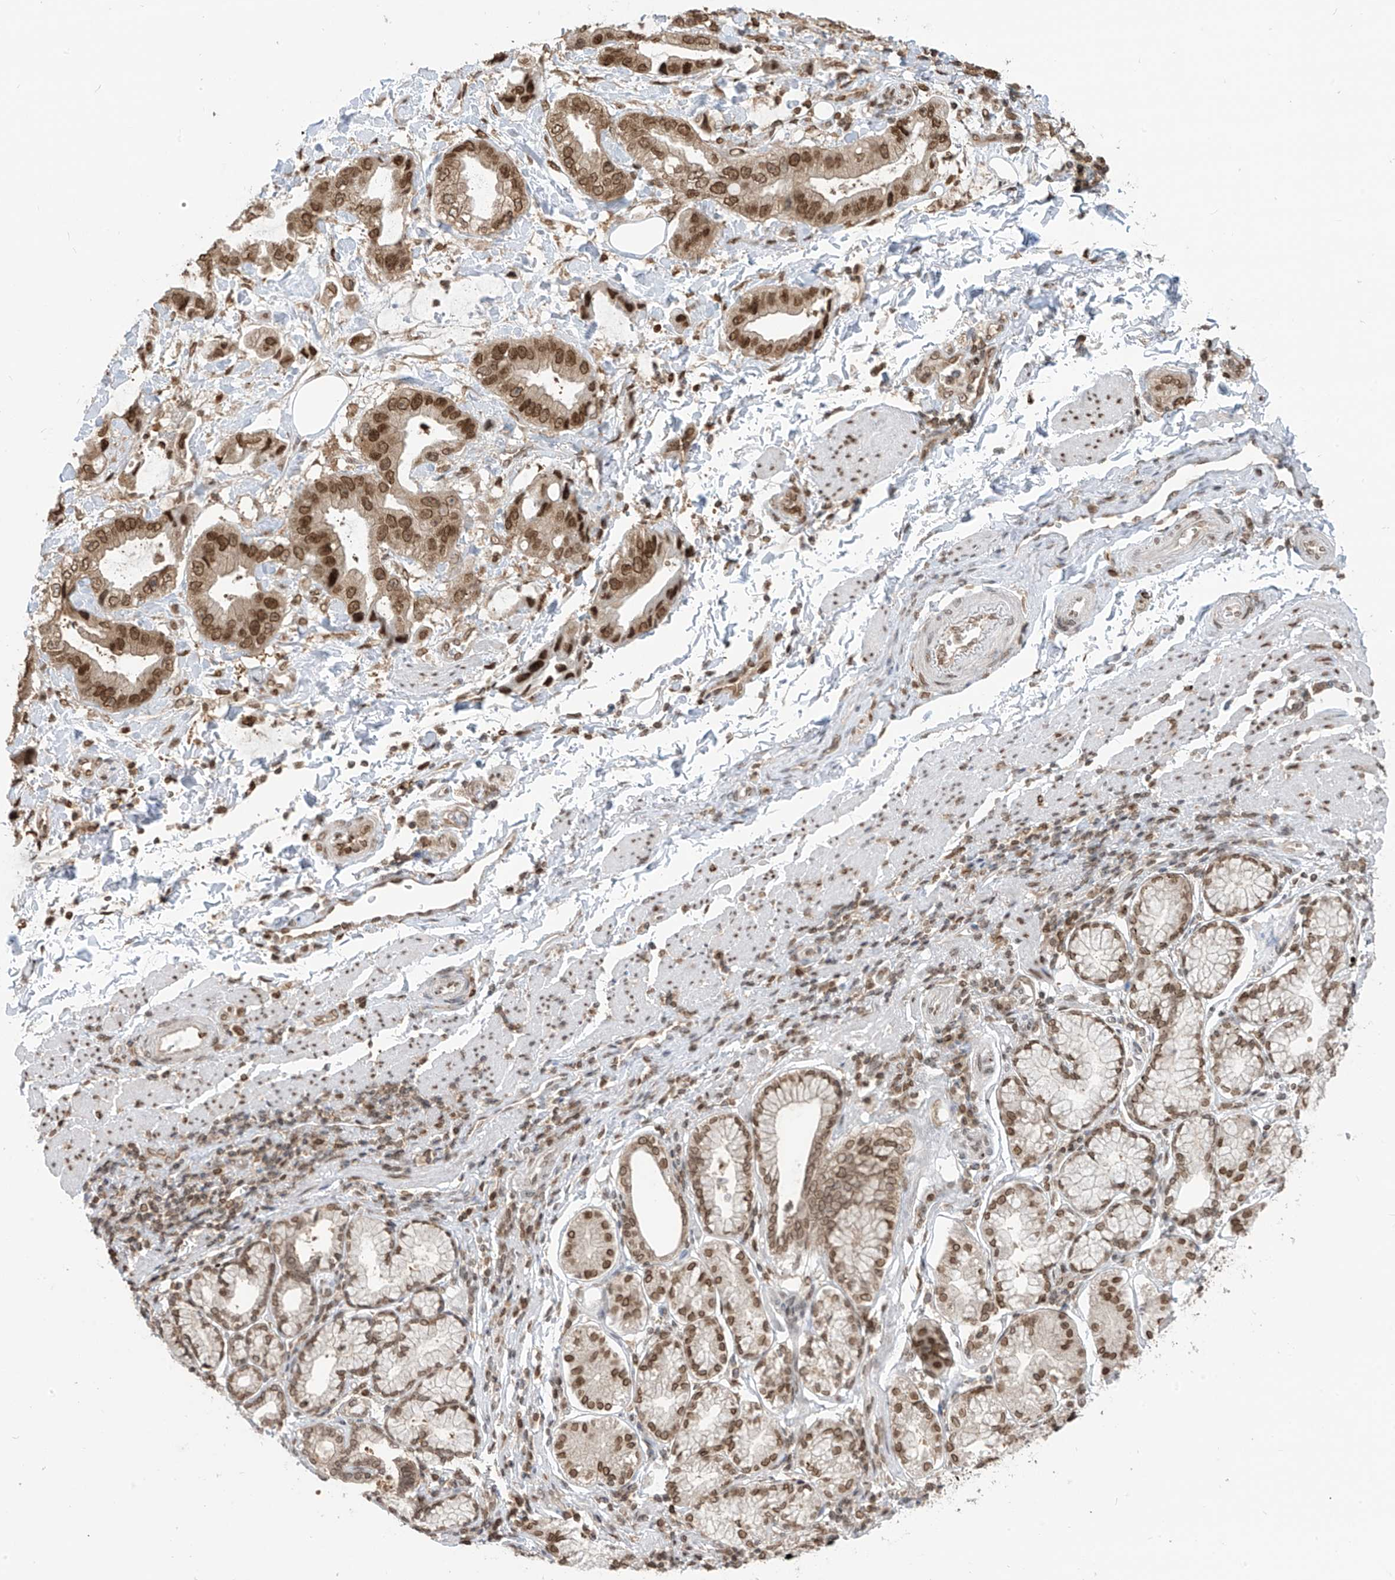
{"staining": {"intensity": "moderate", "quantity": ">75%", "location": "nuclear"}, "tissue": "stomach cancer", "cell_type": "Tumor cells", "image_type": "cancer", "snomed": [{"axis": "morphology", "description": "Adenocarcinoma, NOS"}, {"axis": "topography", "description": "Stomach"}], "caption": "This micrograph displays immunohistochemistry staining of human stomach cancer, with medium moderate nuclear expression in approximately >75% of tumor cells.", "gene": "KPNB1", "patient": {"sex": "male", "age": 62}}